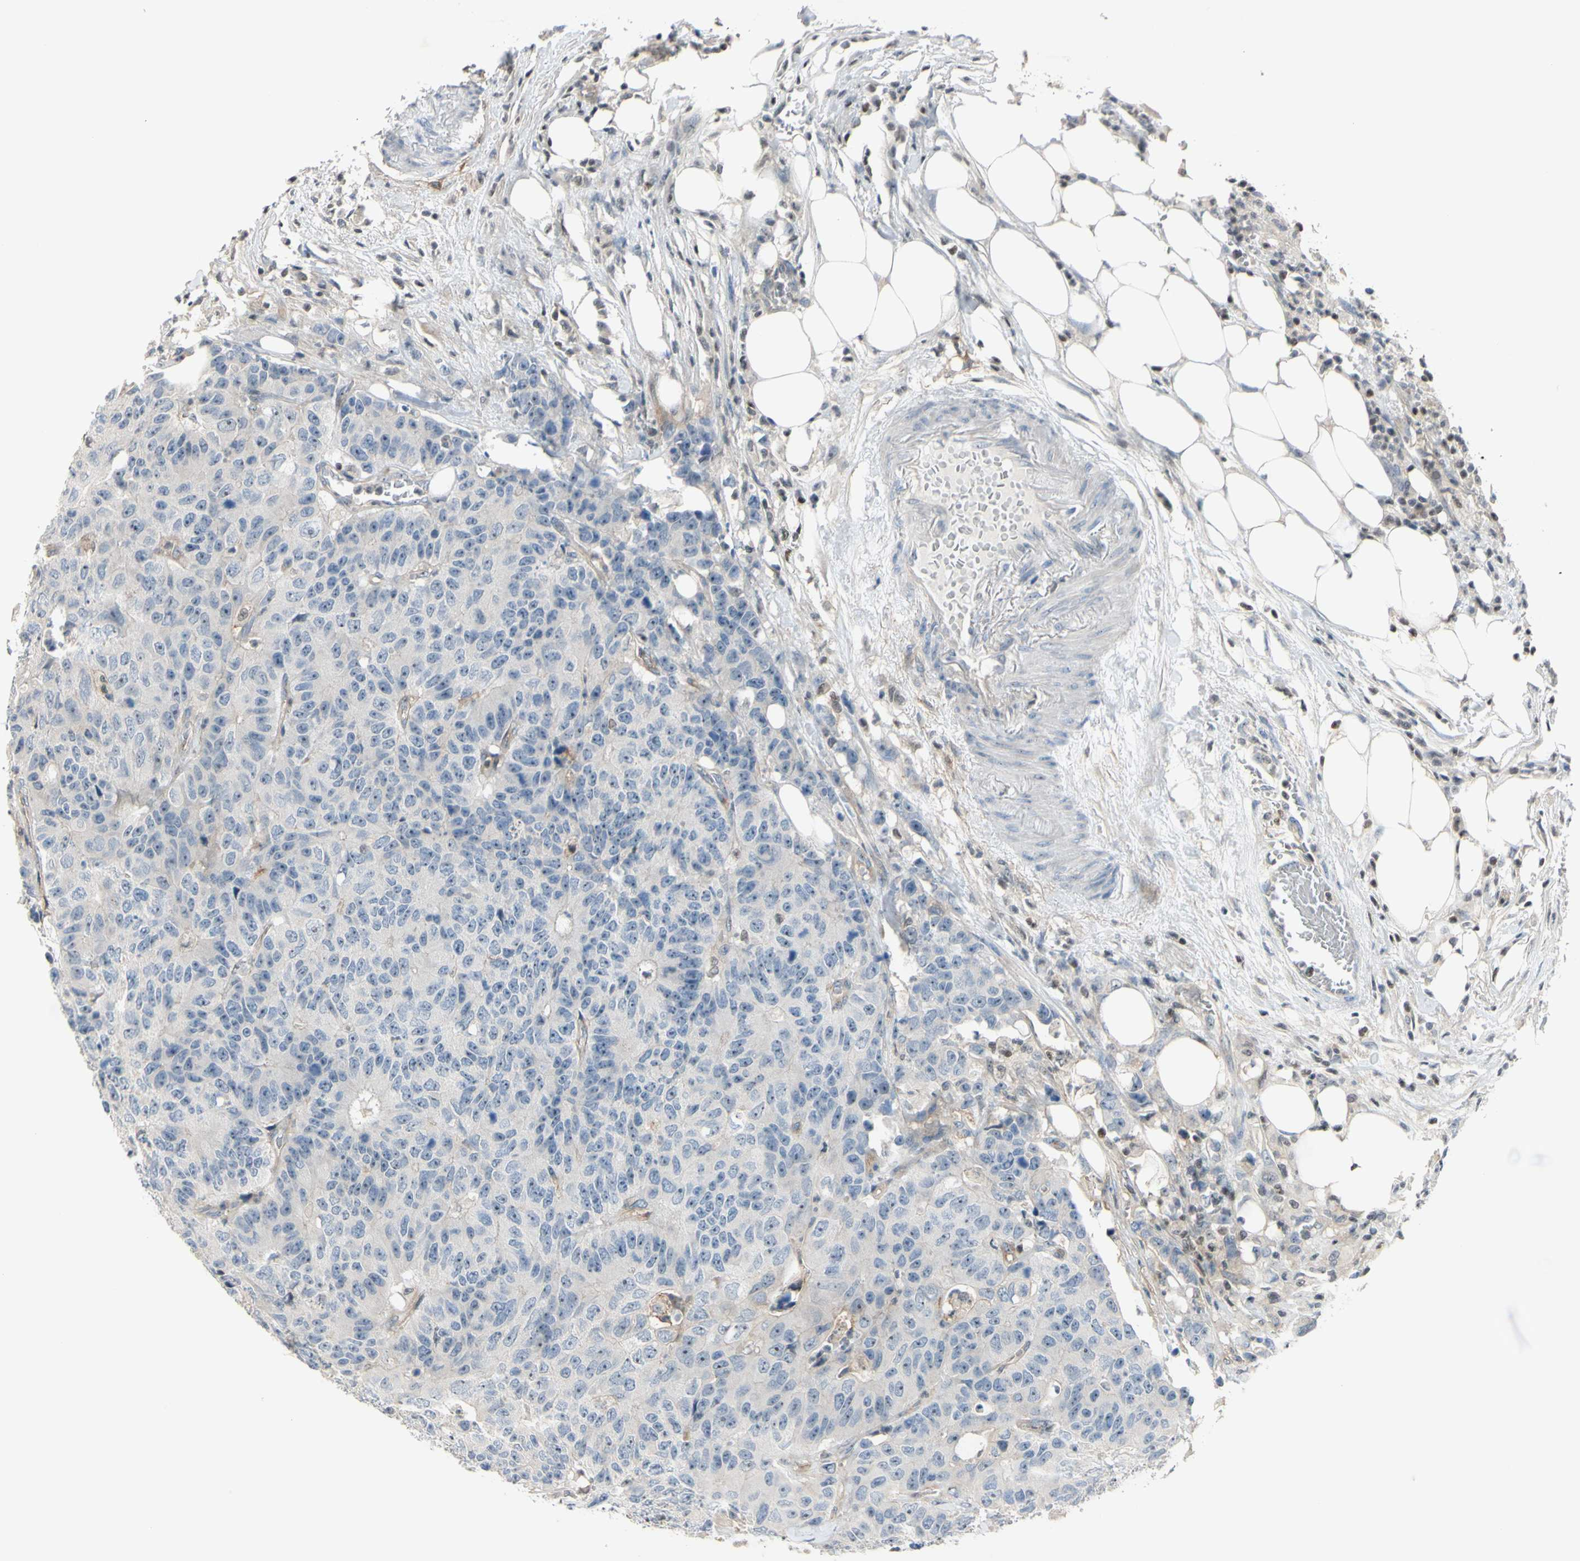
{"staining": {"intensity": "negative", "quantity": "none", "location": "none"}, "tissue": "colorectal cancer", "cell_type": "Tumor cells", "image_type": "cancer", "snomed": [{"axis": "morphology", "description": "Adenocarcinoma, NOS"}, {"axis": "topography", "description": "Colon"}], "caption": "A histopathology image of human colorectal cancer (adenocarcinoma) is negative for staining in tumor cells.", "gene": "NFYA", "patient": {"sex": "female", "age": 86}}